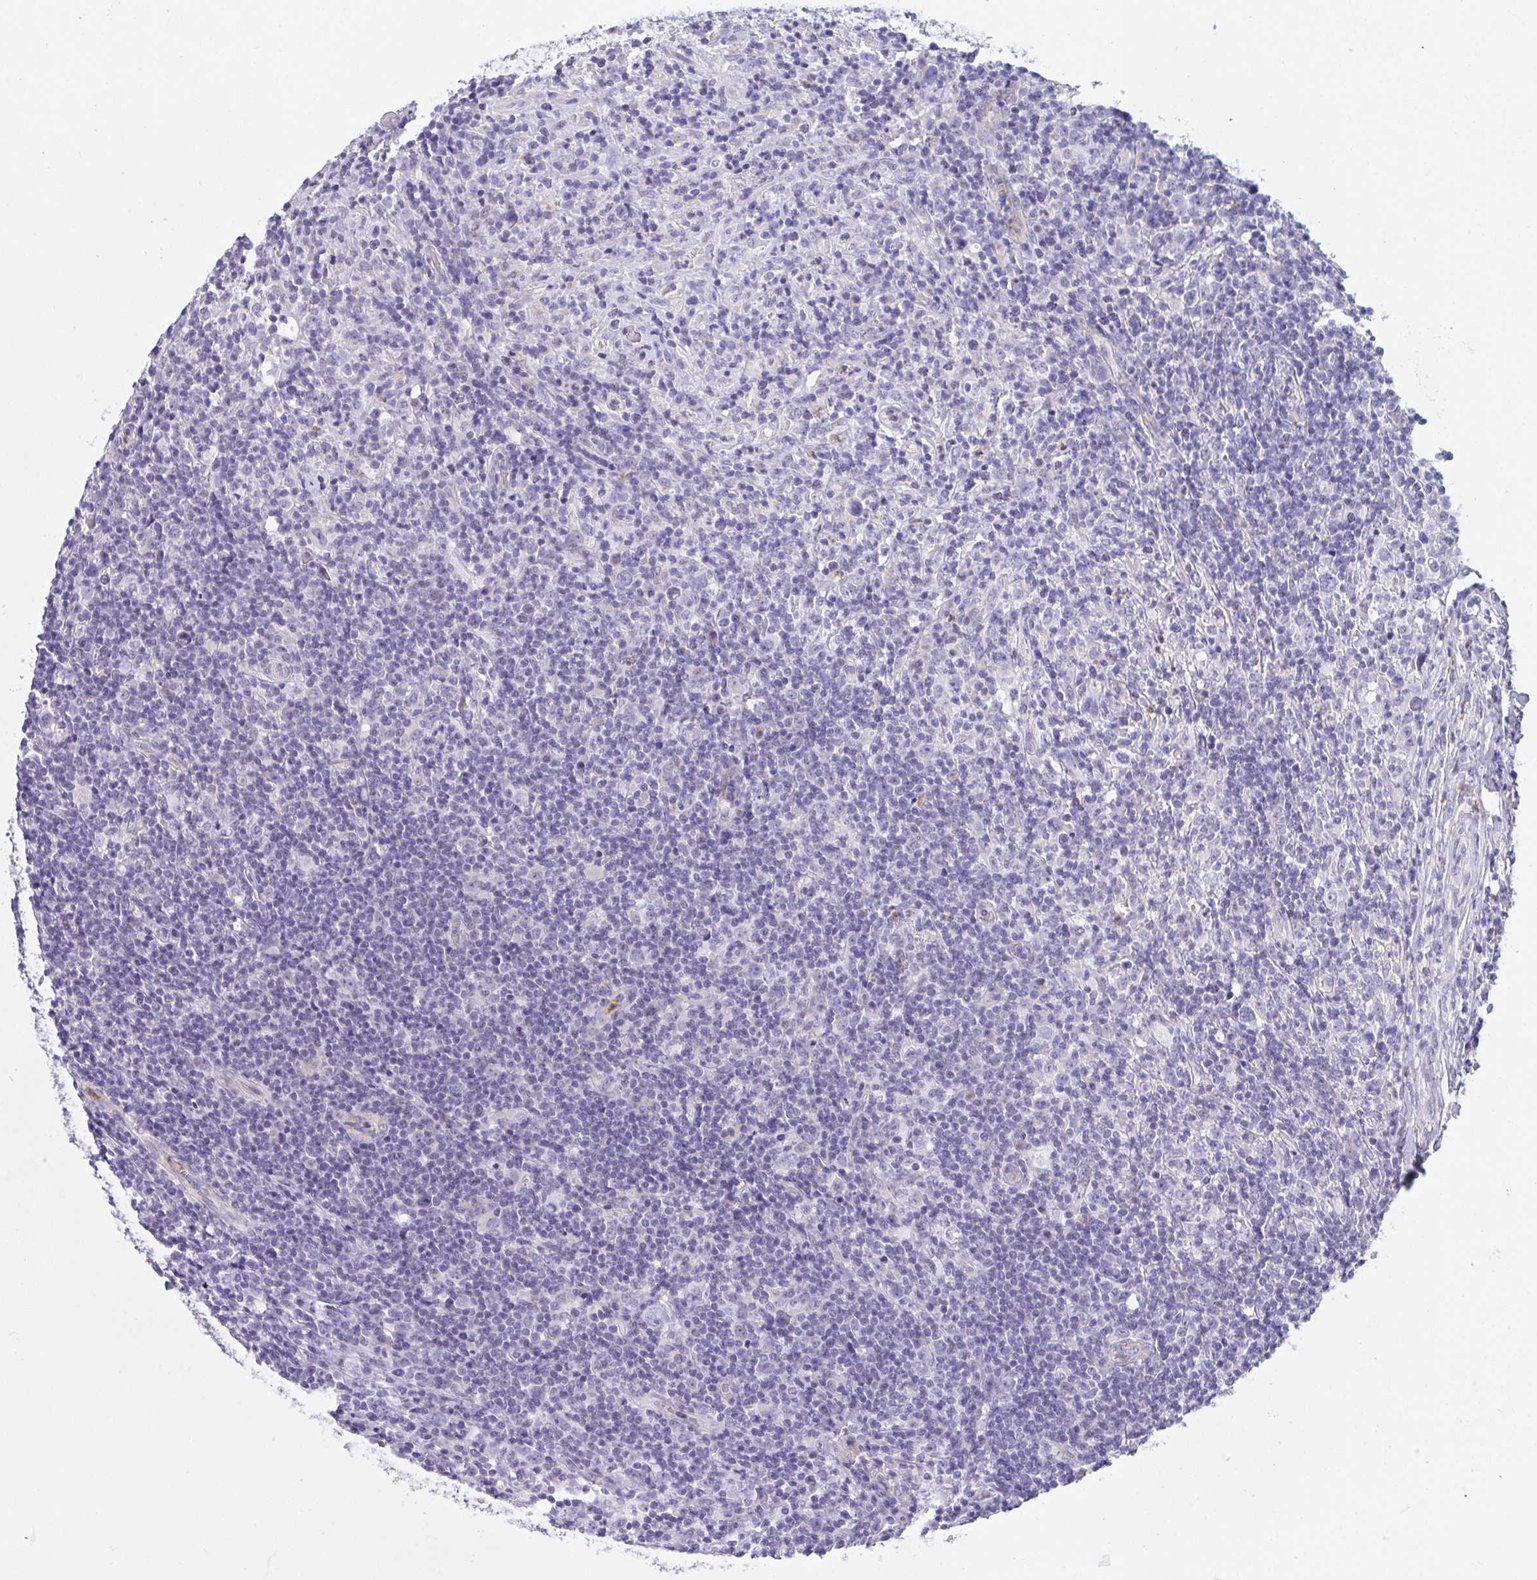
{"staining": {"intensity": "negative", "quantity": "none", "location": "none"}, "tissue": "lymphoma", "cell_type": "Tumor cells", "image_type": "cancer", "snomed": [{"axis": "morphology", "description": "Hodgkin's disease, NOS"}, {"axis": "topography", "description": "Lymph node"}], "caption": "Image shows no significant protein staining in tumor cells of Hodgkin's disease.", "gene": "CEP170B", "patient": {"sex": "female", "age": 18}}